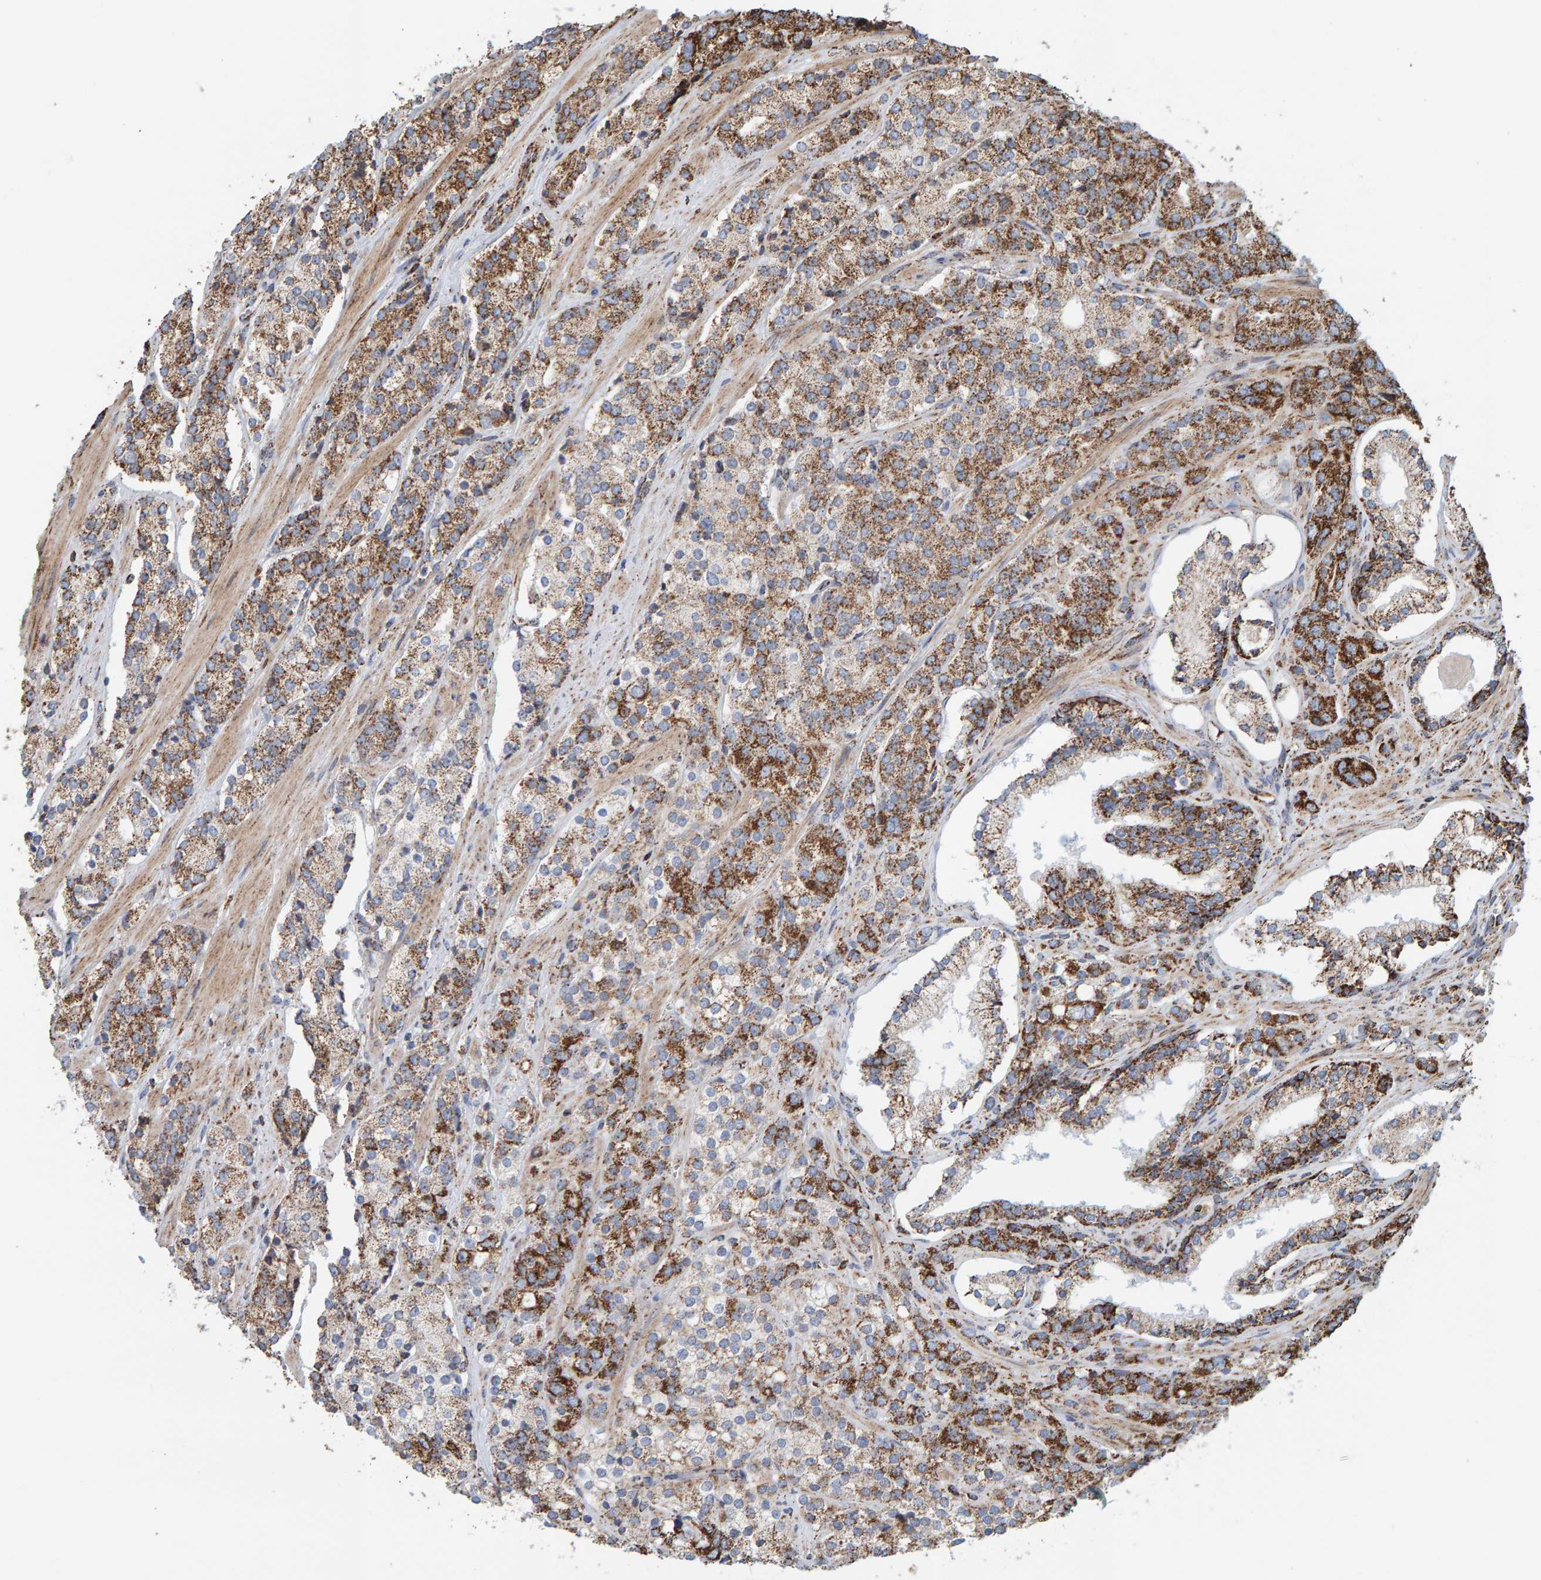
{"staining": {"intensity": "moderate", "quantity": "25%-75%", "location": "cytoplasmic/membranous"}, "tissue": "prostate cancer", "cell_type": "Tumor cells", "image_type": "cancer", "snomed": [{"axis": "morphology", "description": "Adenocarcinoma, High grade"}, {"axis": "topography", "description": "Prostate"}], "caption": "IHC (DAB (3,3'-diaminobenzidine)) staining of prostate high-grade adenocarcinoma demonstrates moderate cytoplasmic/membranous protein positivity in about 25%-75% of tumor cells.", "gene": "MRPL45", "patient": {"sex": "male", "age": 71}}